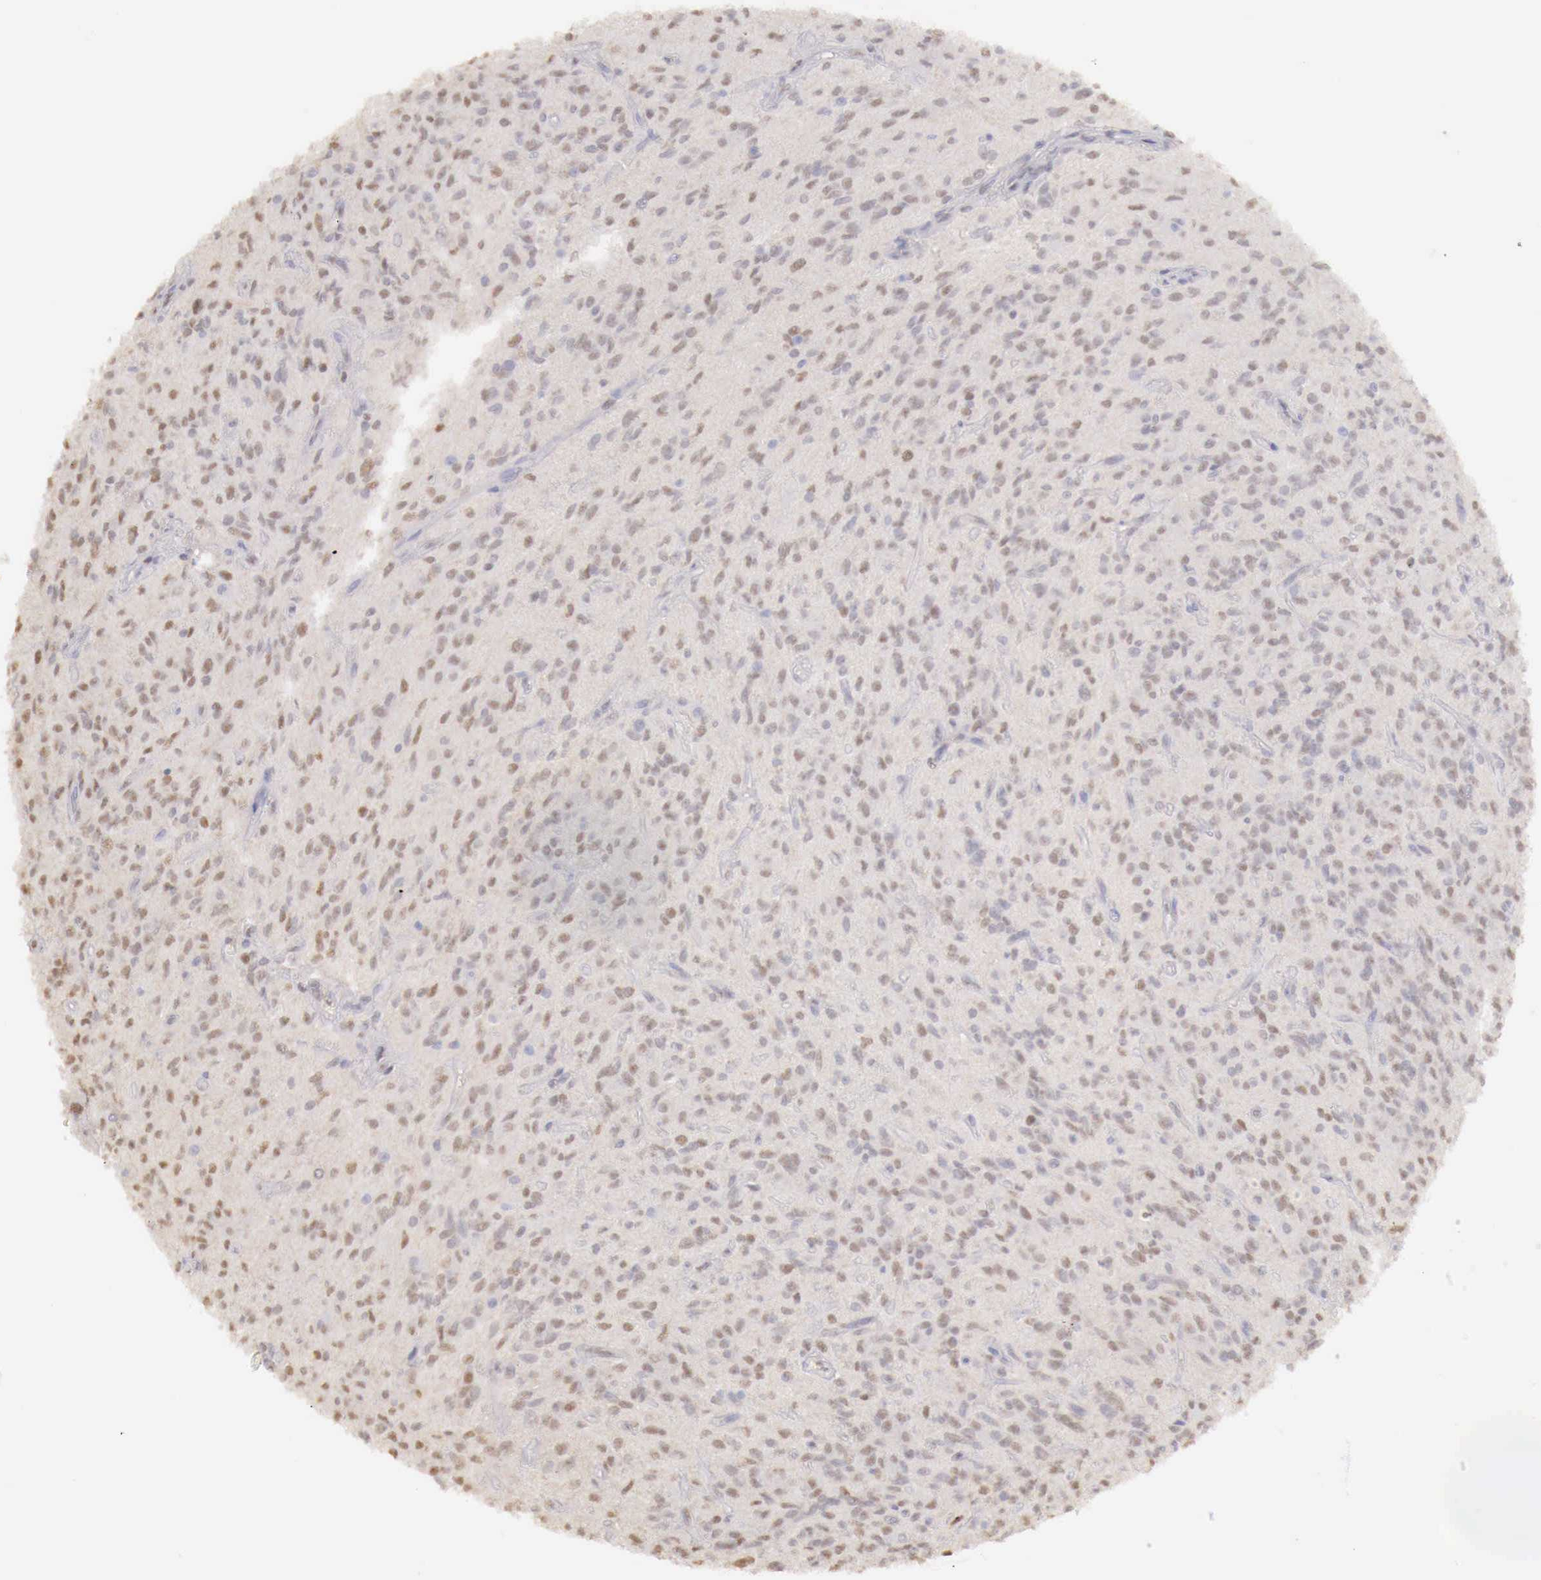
{"staining": {"intensity": "negative", "quantity": "none", "location": "none"}, "tissue": "glioma", "cell_type": "Tumor cells", "image_type": "cancer", "snomed": [{"axis": "morphology", "description": "Glioma, malignant, Low grade"}, {"axis": "topography", "description": "Brain"}], "caption": "IHC photomicrograph of neoplastic tissue: glioma stained with DAB (3,3'-diaminobenzidine) reveals no significant protein staining in tumor cells.", "gene": "UBA1", "patient": {"sex": "female", "age": 15}}